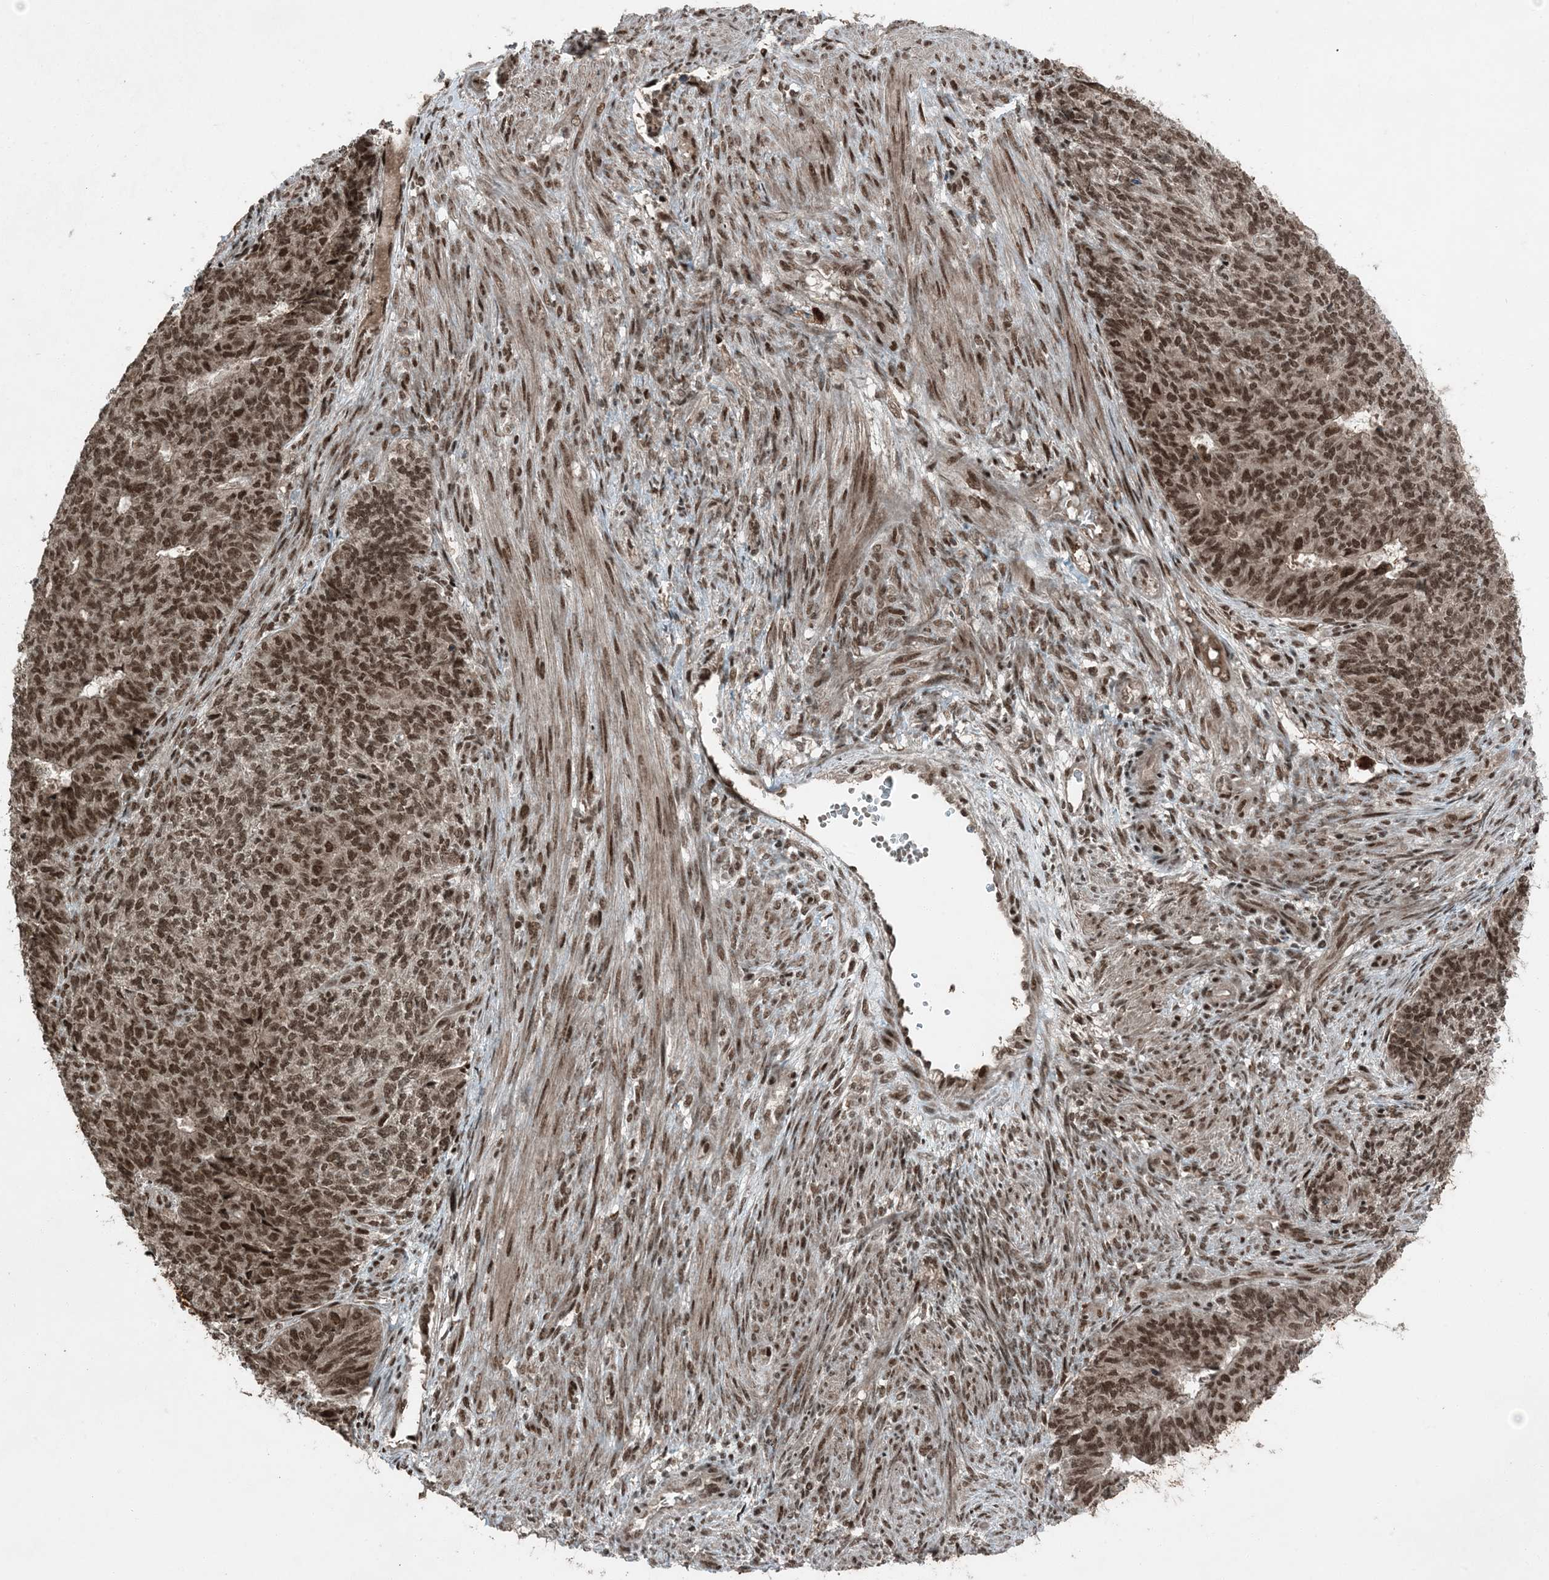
{"staining": {"intensity": "strong", "quantity": ">75%", "location": "nuclear"}, "tissue": "endometrial cancer", "cell_type": "Tumor cells", "image_type": "cancer", "snomed": [{"axis": "morphology", "description": "Adenocarcinoma, NOS"}, {"axis": "topography", "description": "Endometrium"}], "caption": "Immunohistochemistry (IHC) (DAB) staining of human adenocarcinoma (endometrial) reveals strong nuclear protein expression in approximately >75% of tumor cells.", "gene": "TRAPPC12", "patient": {"sex": "female", "age": 32}}